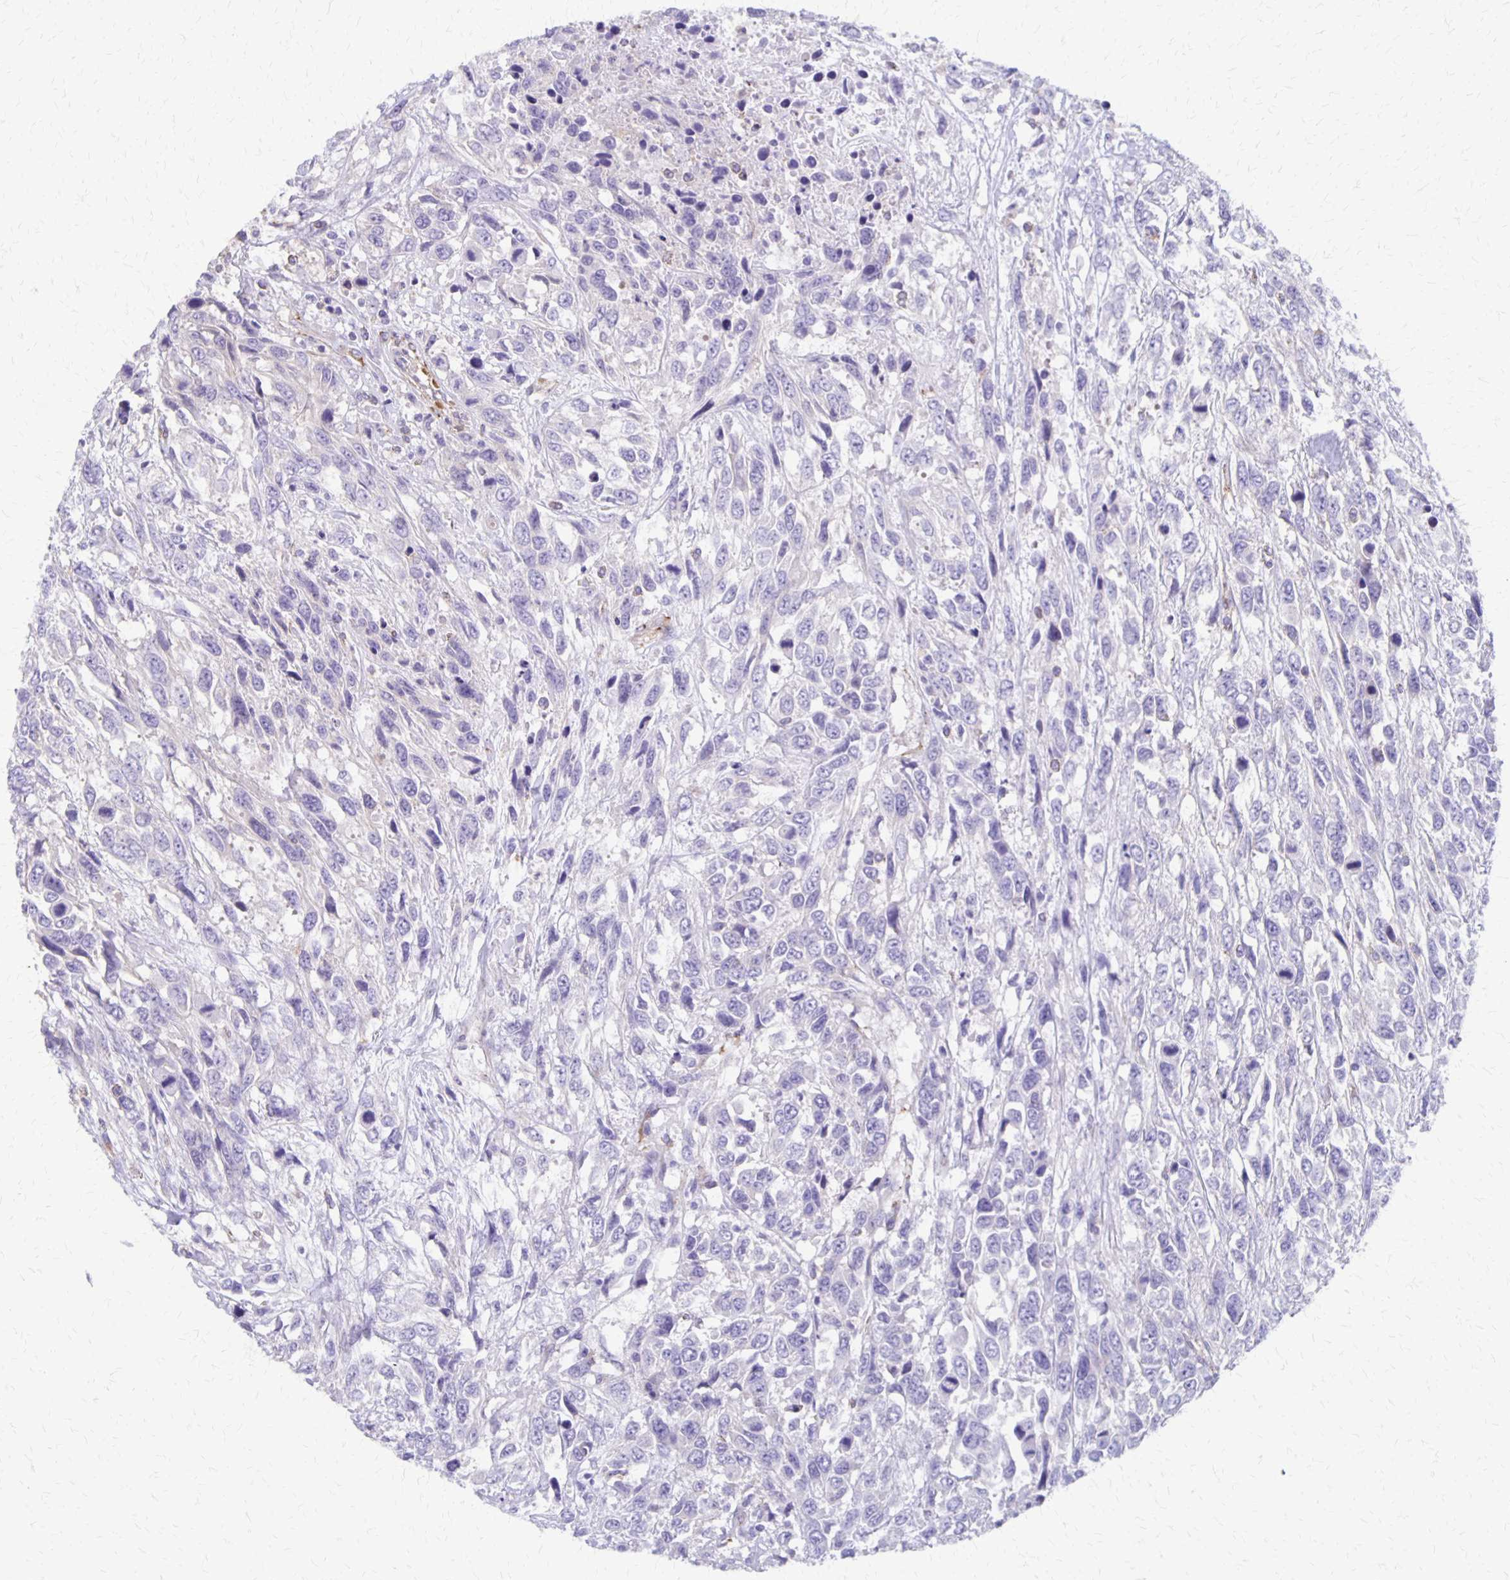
{"staining": {"intensity": "negative", "quantity": "none", "location": "none"}, "tissue": "urothelial cancer", "cell_type": "Tumor cells", "image_type": "cancer", "snomed": [{"axis": "morphology", "description": "Urothelial carcinoma, High grade"}, {"axis": "topography", "description": "Urinary bladder"}], "caption": "DAB immunohistochemical staining of urothelial cancer displays no significant staining in tumor cells.", "gene": "SEPTIN5", "patient": {"sex": "female", "age": 70}}